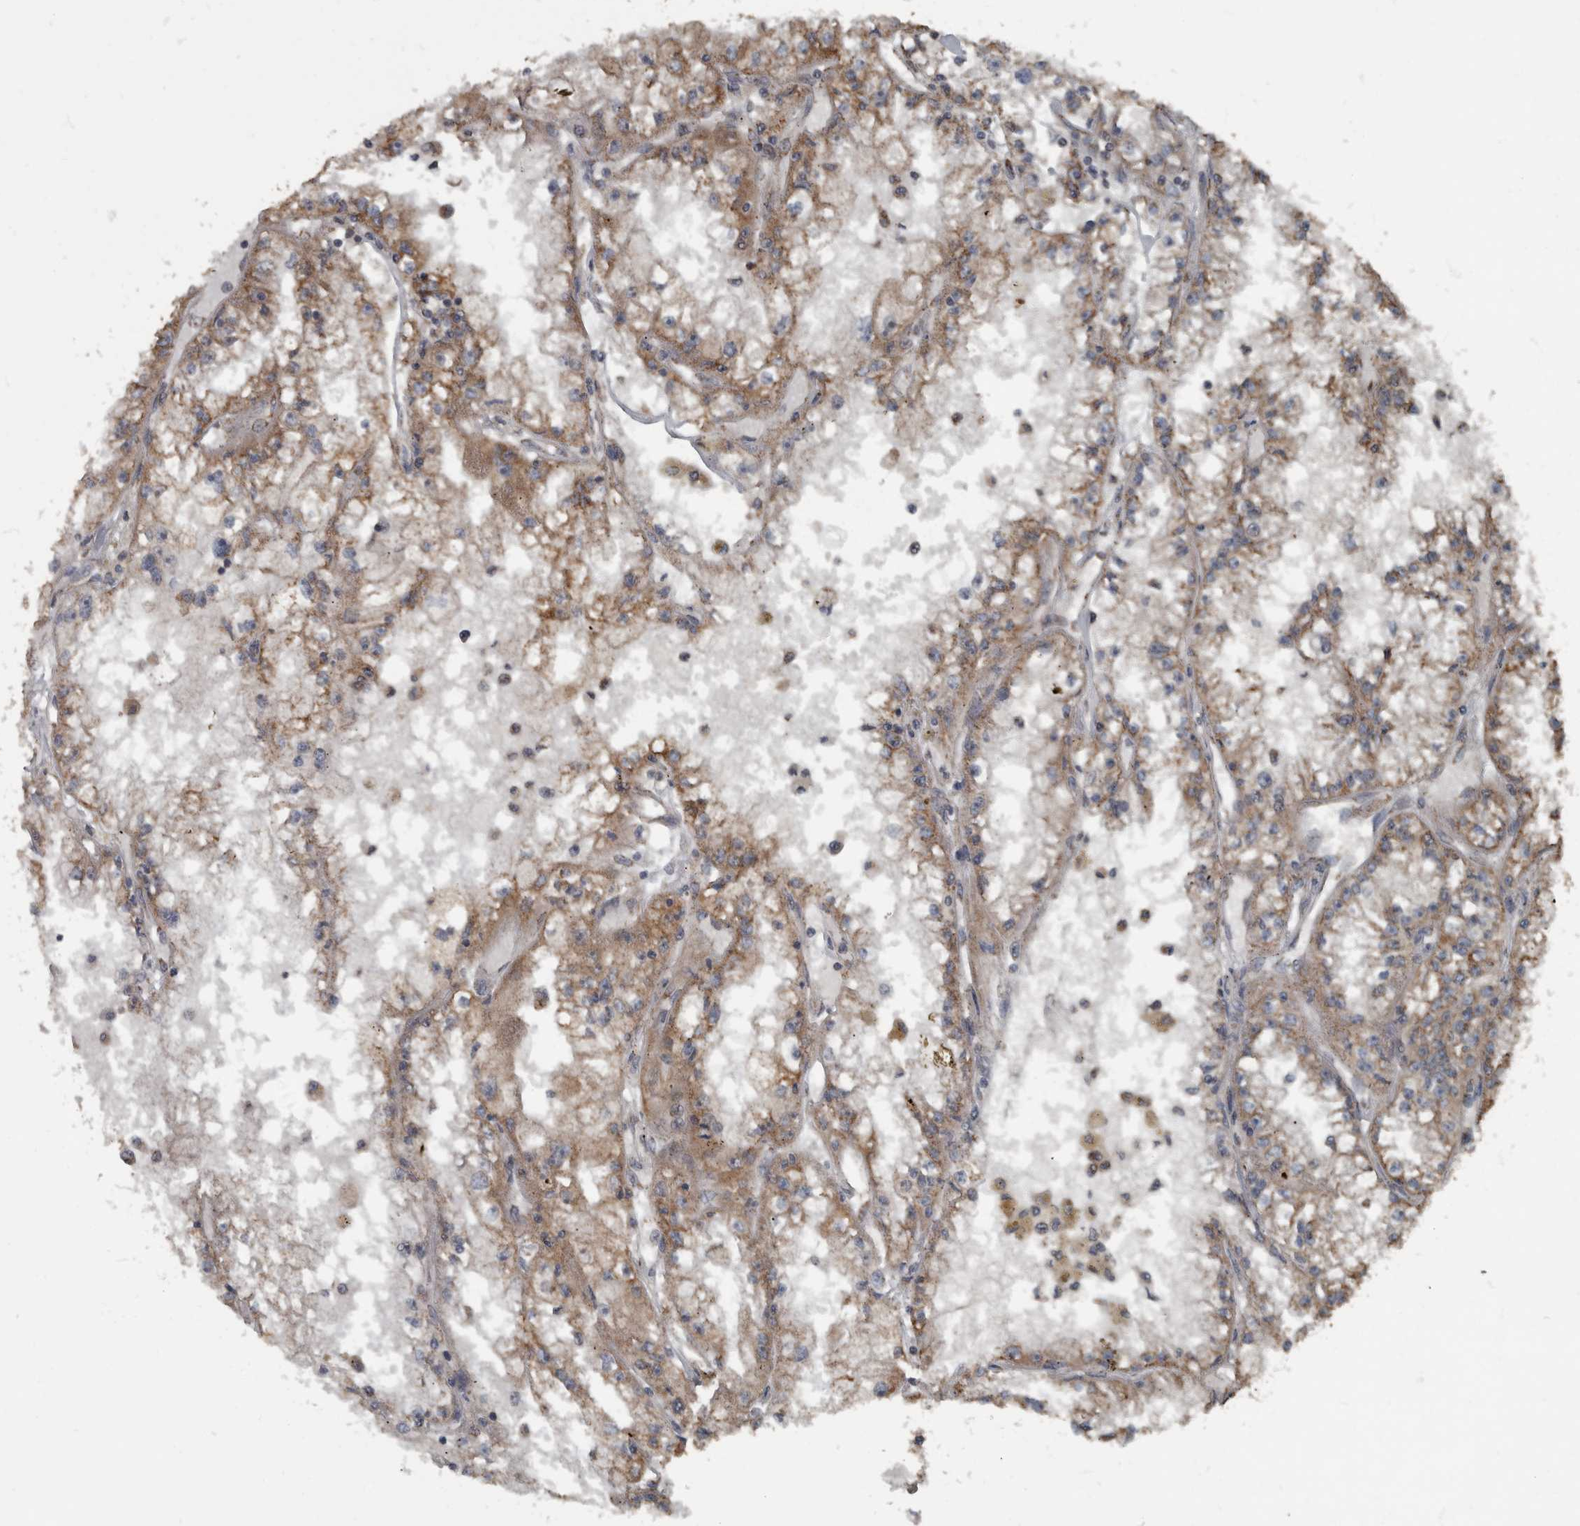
{"staining": {"intensity": "moderate", "quantity": "25%-75%", "location": "cytoplasmic/membranous"}, "tissue": "renal cancer", "cell_type": "Tumor cells", "image_type": "cancer", "snomed": [{"axis": "morphology", "description": "Adenocarcinoma, NOS"}, {"axis": "topography", "description": "Kidney"}], "caption": "Moderate cytoplasmic/membranous expression for a protein is seen in about 25%-75% of tumor cells of renal adenocarcinoma using IHC.", "gene": "RABGGTB", "patient": {"sex": "male", "age": 56}}